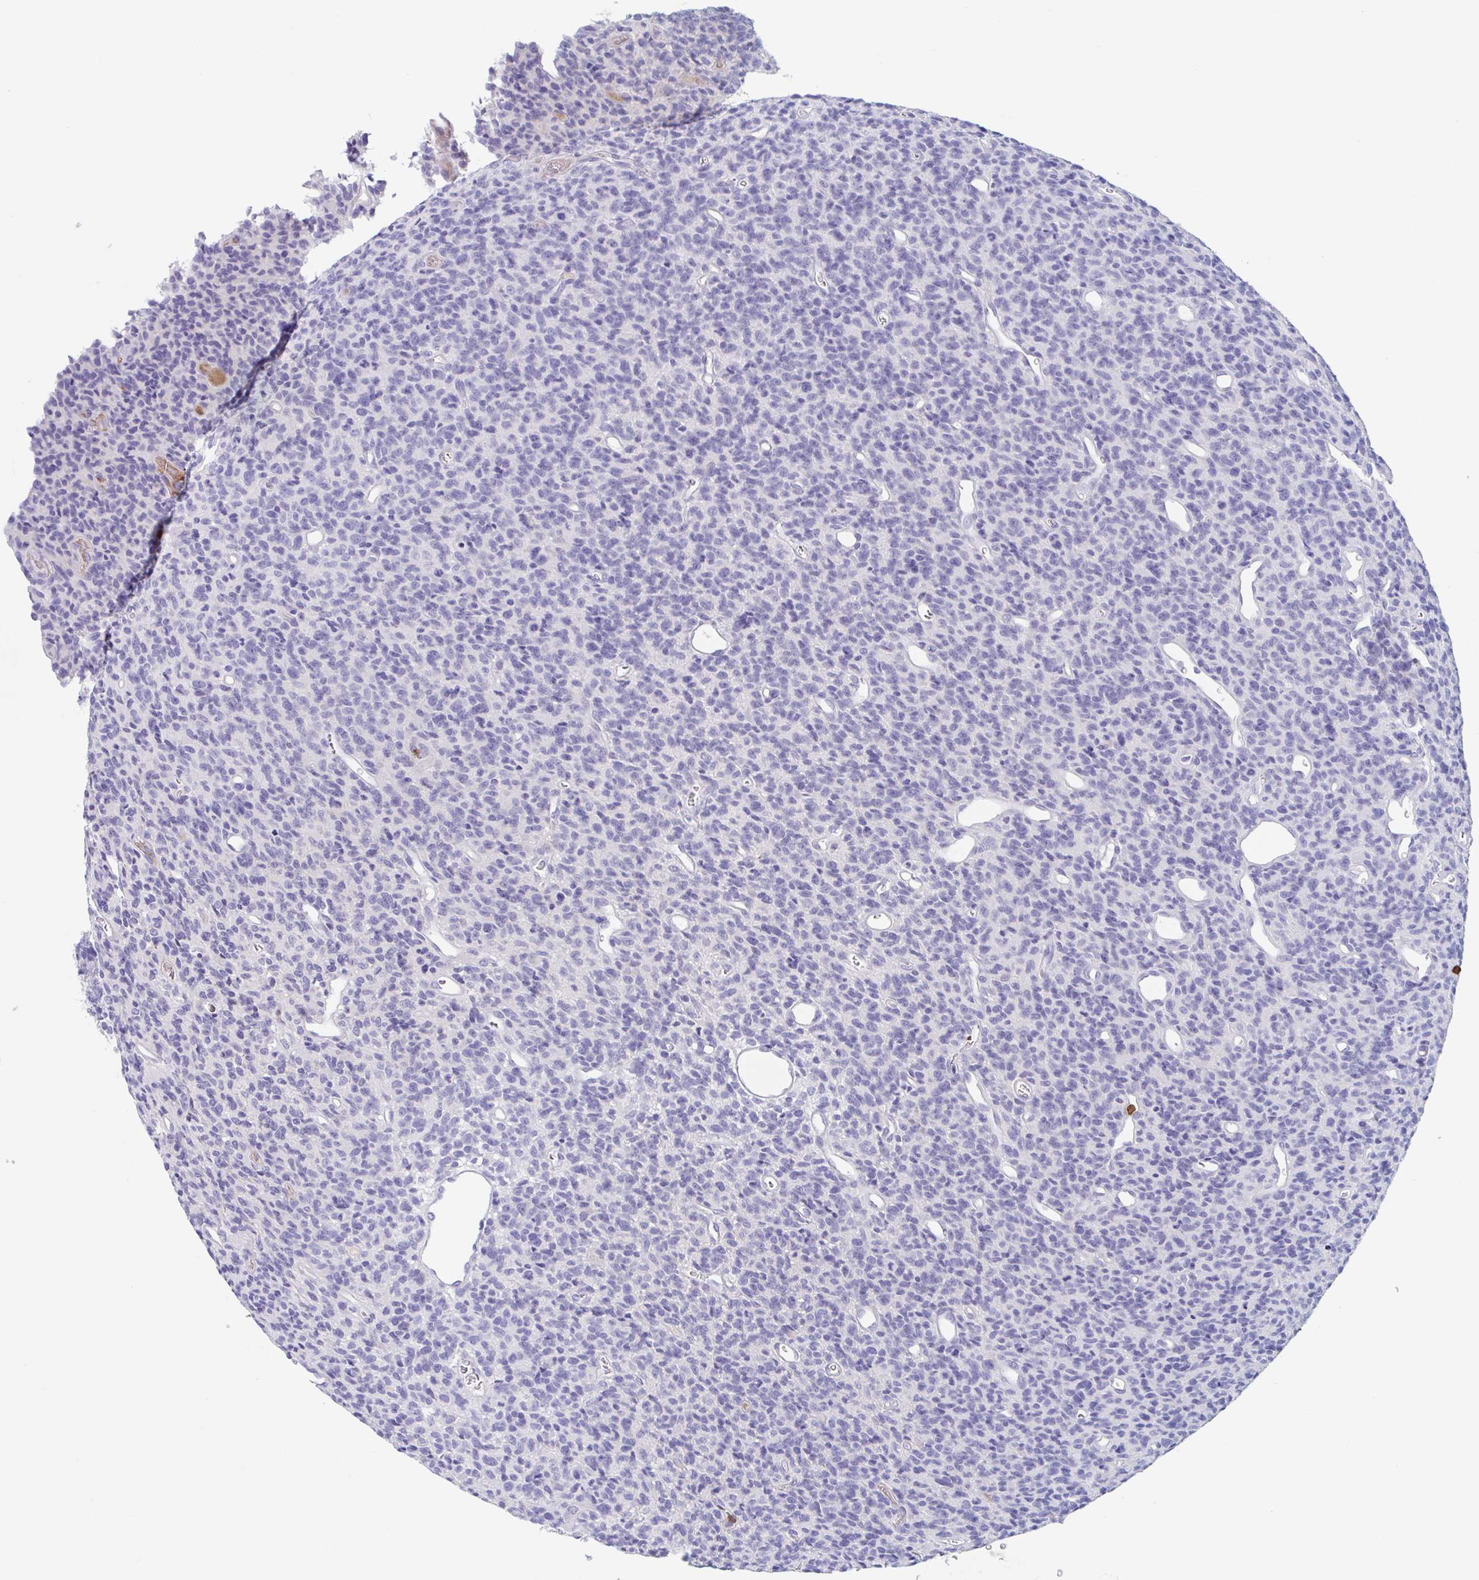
{"staining": {"intensity": "negative", "quantity": "none", "location": "none"}, "tissue": "glioma", "cell_type": "Tumor cells", "image_type": "cancer", "snomed": [{"axis": "morphology", "description": "Glioma, malignant, High grade"}, {"axis": "topography", "description": "Brain"}], "caption": "This is an IHC image of human glioma. There is no positivity in tumor cells.", "gene": "ZNHIT2", "patient": {"sex": "male", "age": 76}}